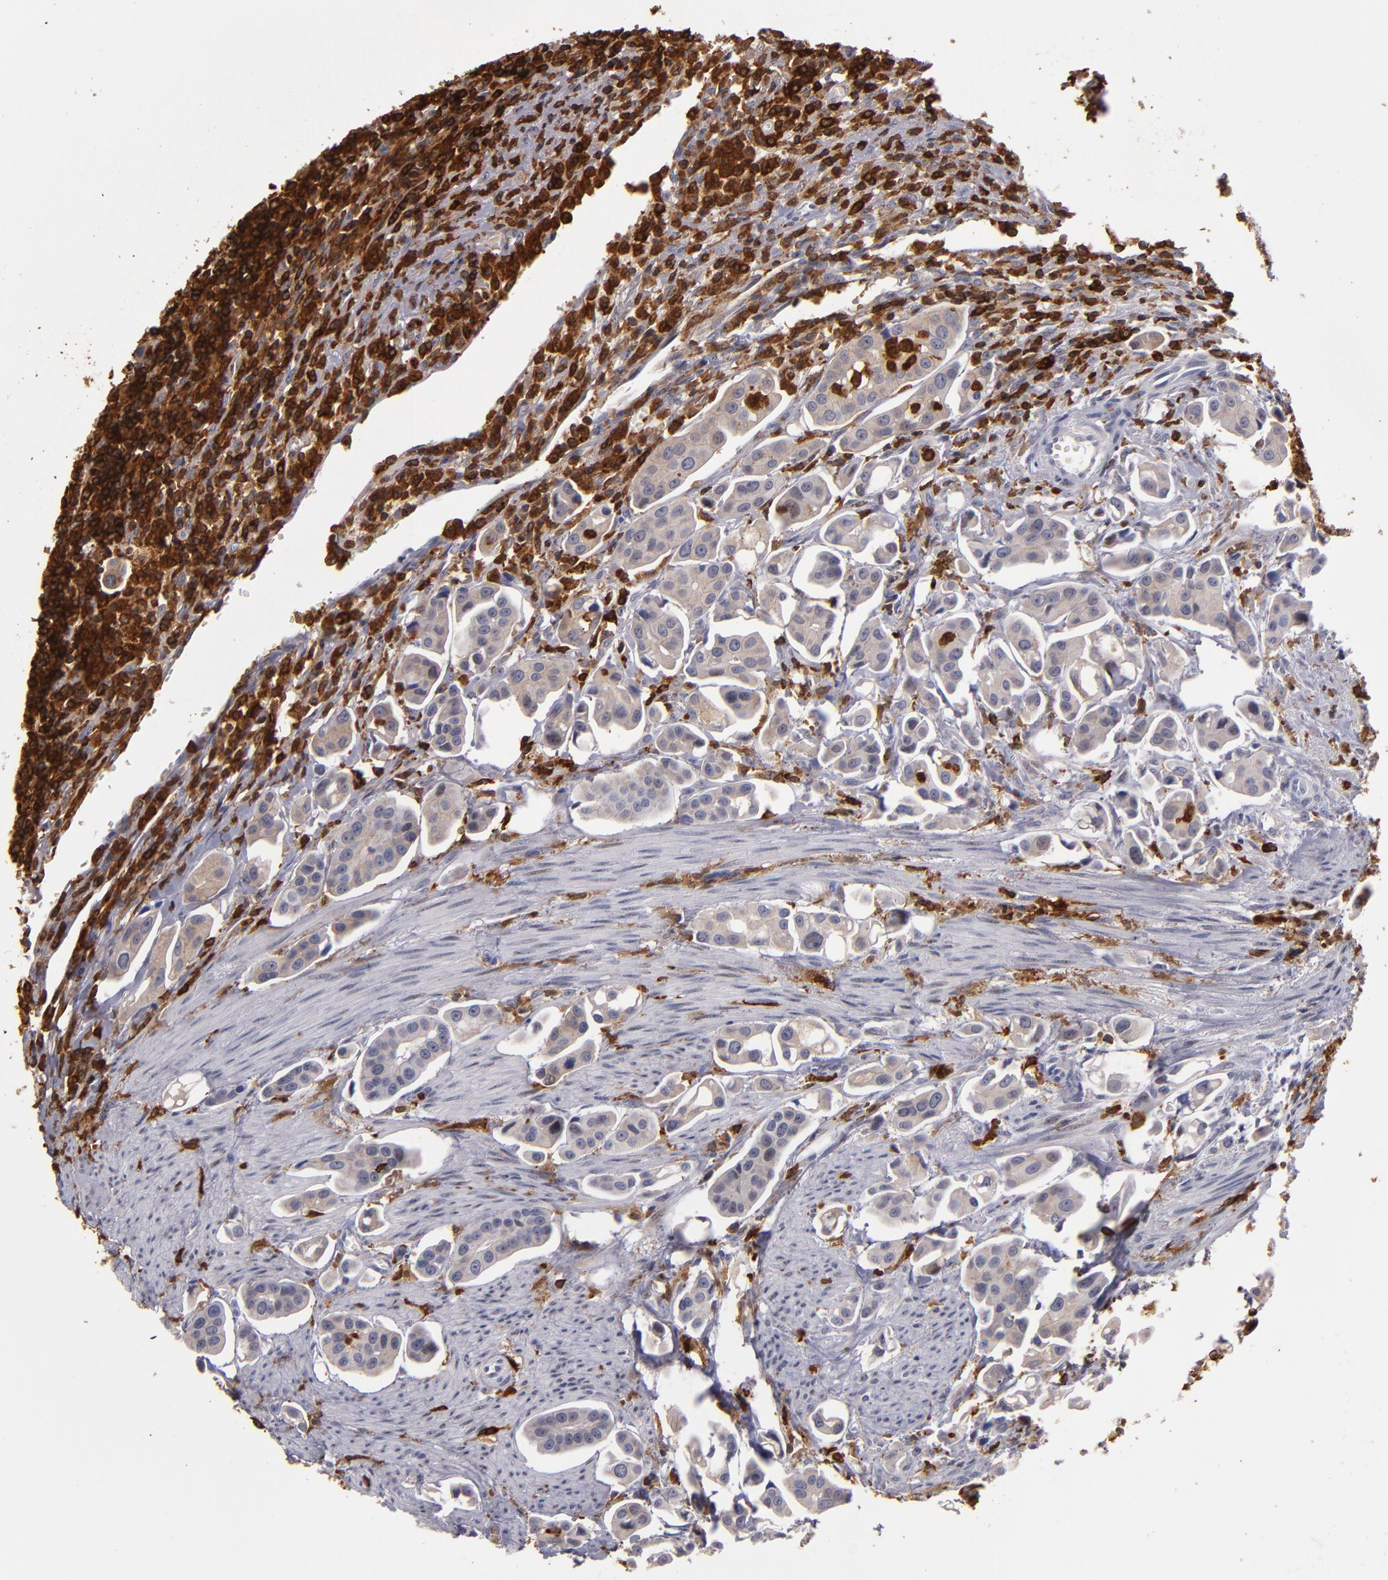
{"staining": {"intensity": "weak", "quantity": ">75%", "location": "cytoplasmic/membranous"}, "tissue": "urothelial cancer", "cell_type": "Tumor cells", "image_type": "cancer", "snomed": [{"axis": "morphology", "description": "Urothelial carcinoma, High grade"}, {"axis": "topography", "description": "Urinary bladder"}], "caption": "Protein staining reveals weak cytoplasmic/membranous positivity in about >75% of tumor cells in urothelial cancer.", "gene": "WAS", "patient": {"sex": "male", "age": 66}}